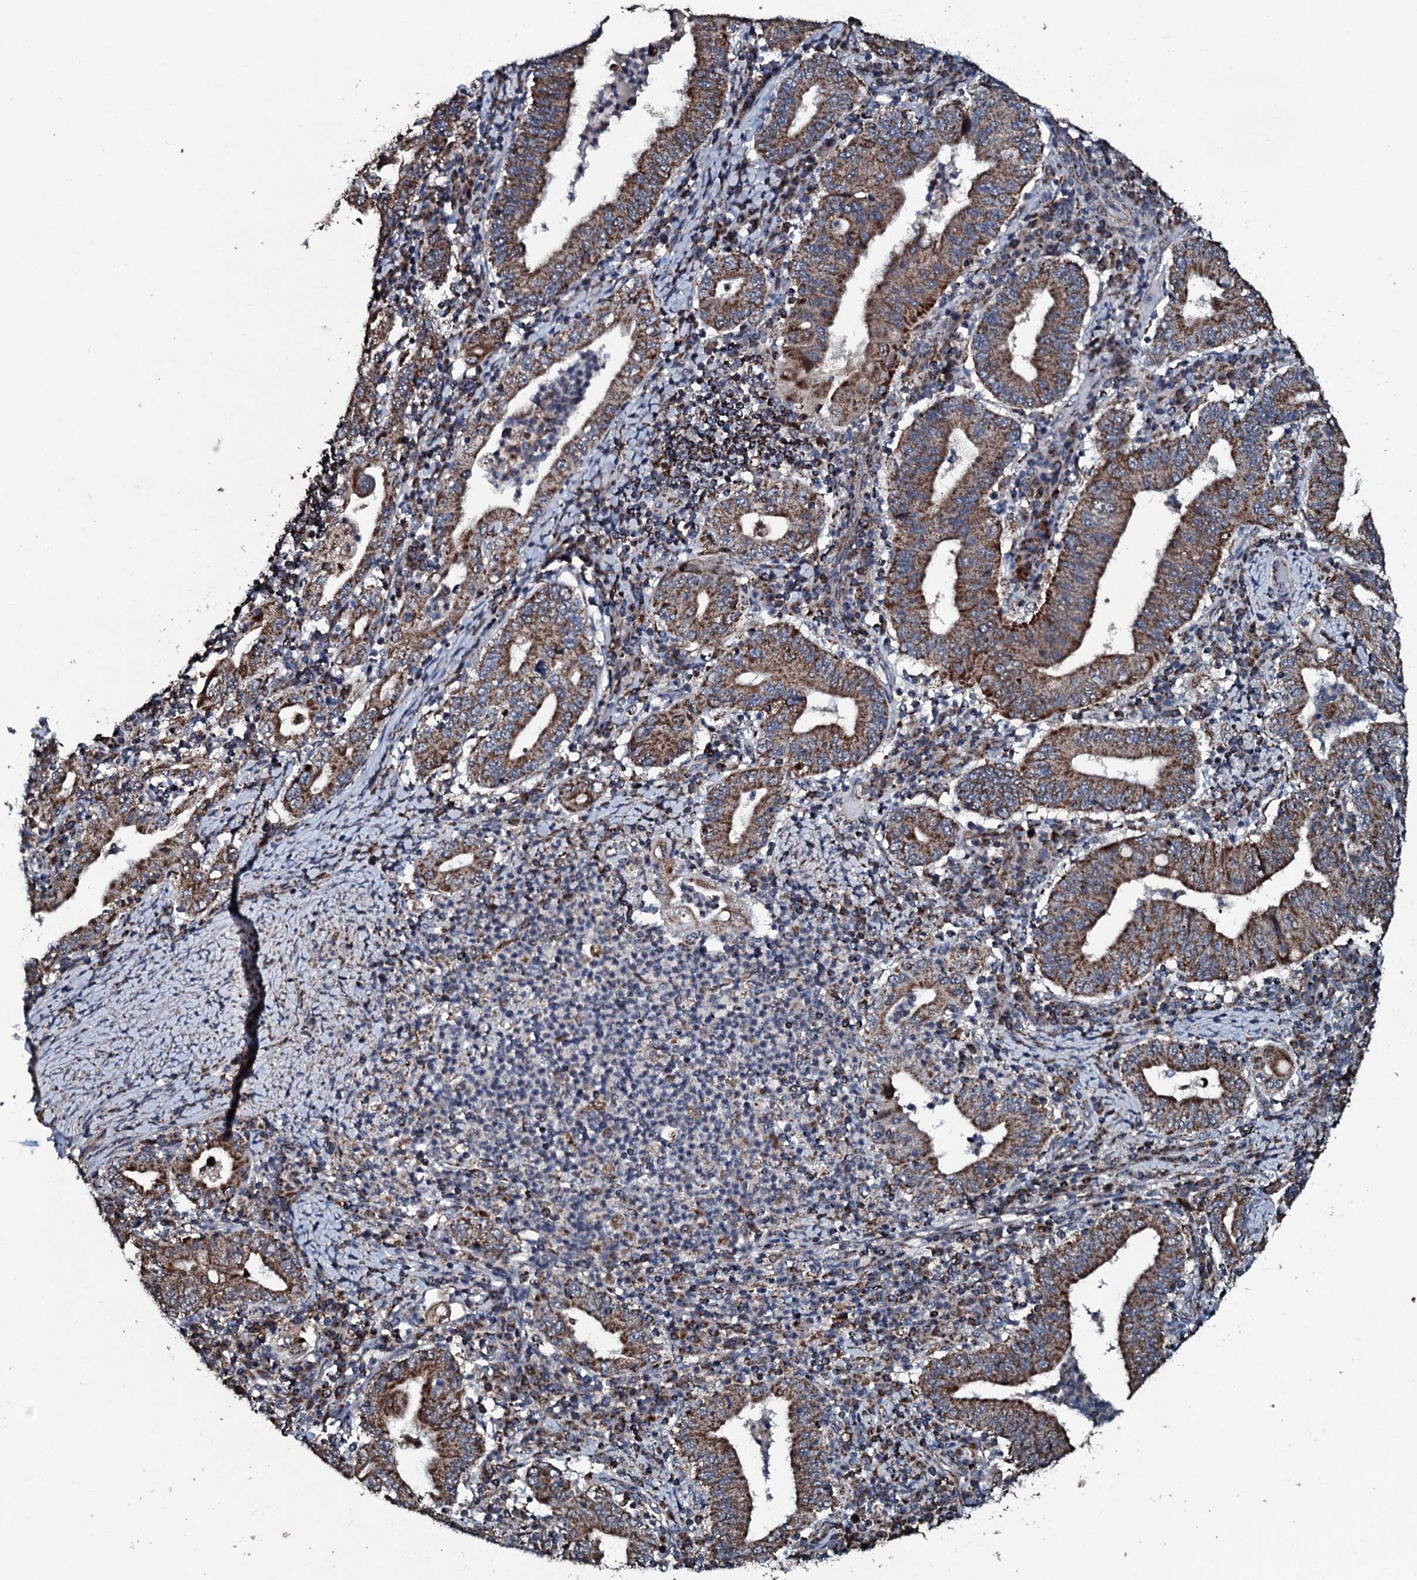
{"staining": {"intensity": "moderate", "quantity": ">75%", "location": "cytoplasmic/membranous"}, "tissue": "stomach cancer", "cell_type": "Tumor cells", "image_type": "cancer", "snomed": [{"axis": "morphology", "description": "Normal tissue, NOS"}, {"axis": "morphology", "description": "Adenocarcinoma, NOS"}, {"axis": "topography", "description": "Esophagus"}, {"axis": "topography", "description": "Stomach, upper"}, {"axis": "topography", "description": "Peripheral nerve tissue"}], "caption": "High-power microscopy captured an immunohistochemistry micrograph of stomach cancer (adenocarcinoma), revealing moderate cytoplasmic/membranous expression in approximately >75% of tumor cells. Using DAB (3,3'-diaminobenzidine) (brown) and hematoxylin (blue) stains, captured at high magnification using brightfield microscopy.", "gene": "DYNC2I2", "patient": {"sex": "male", "age": 62}}